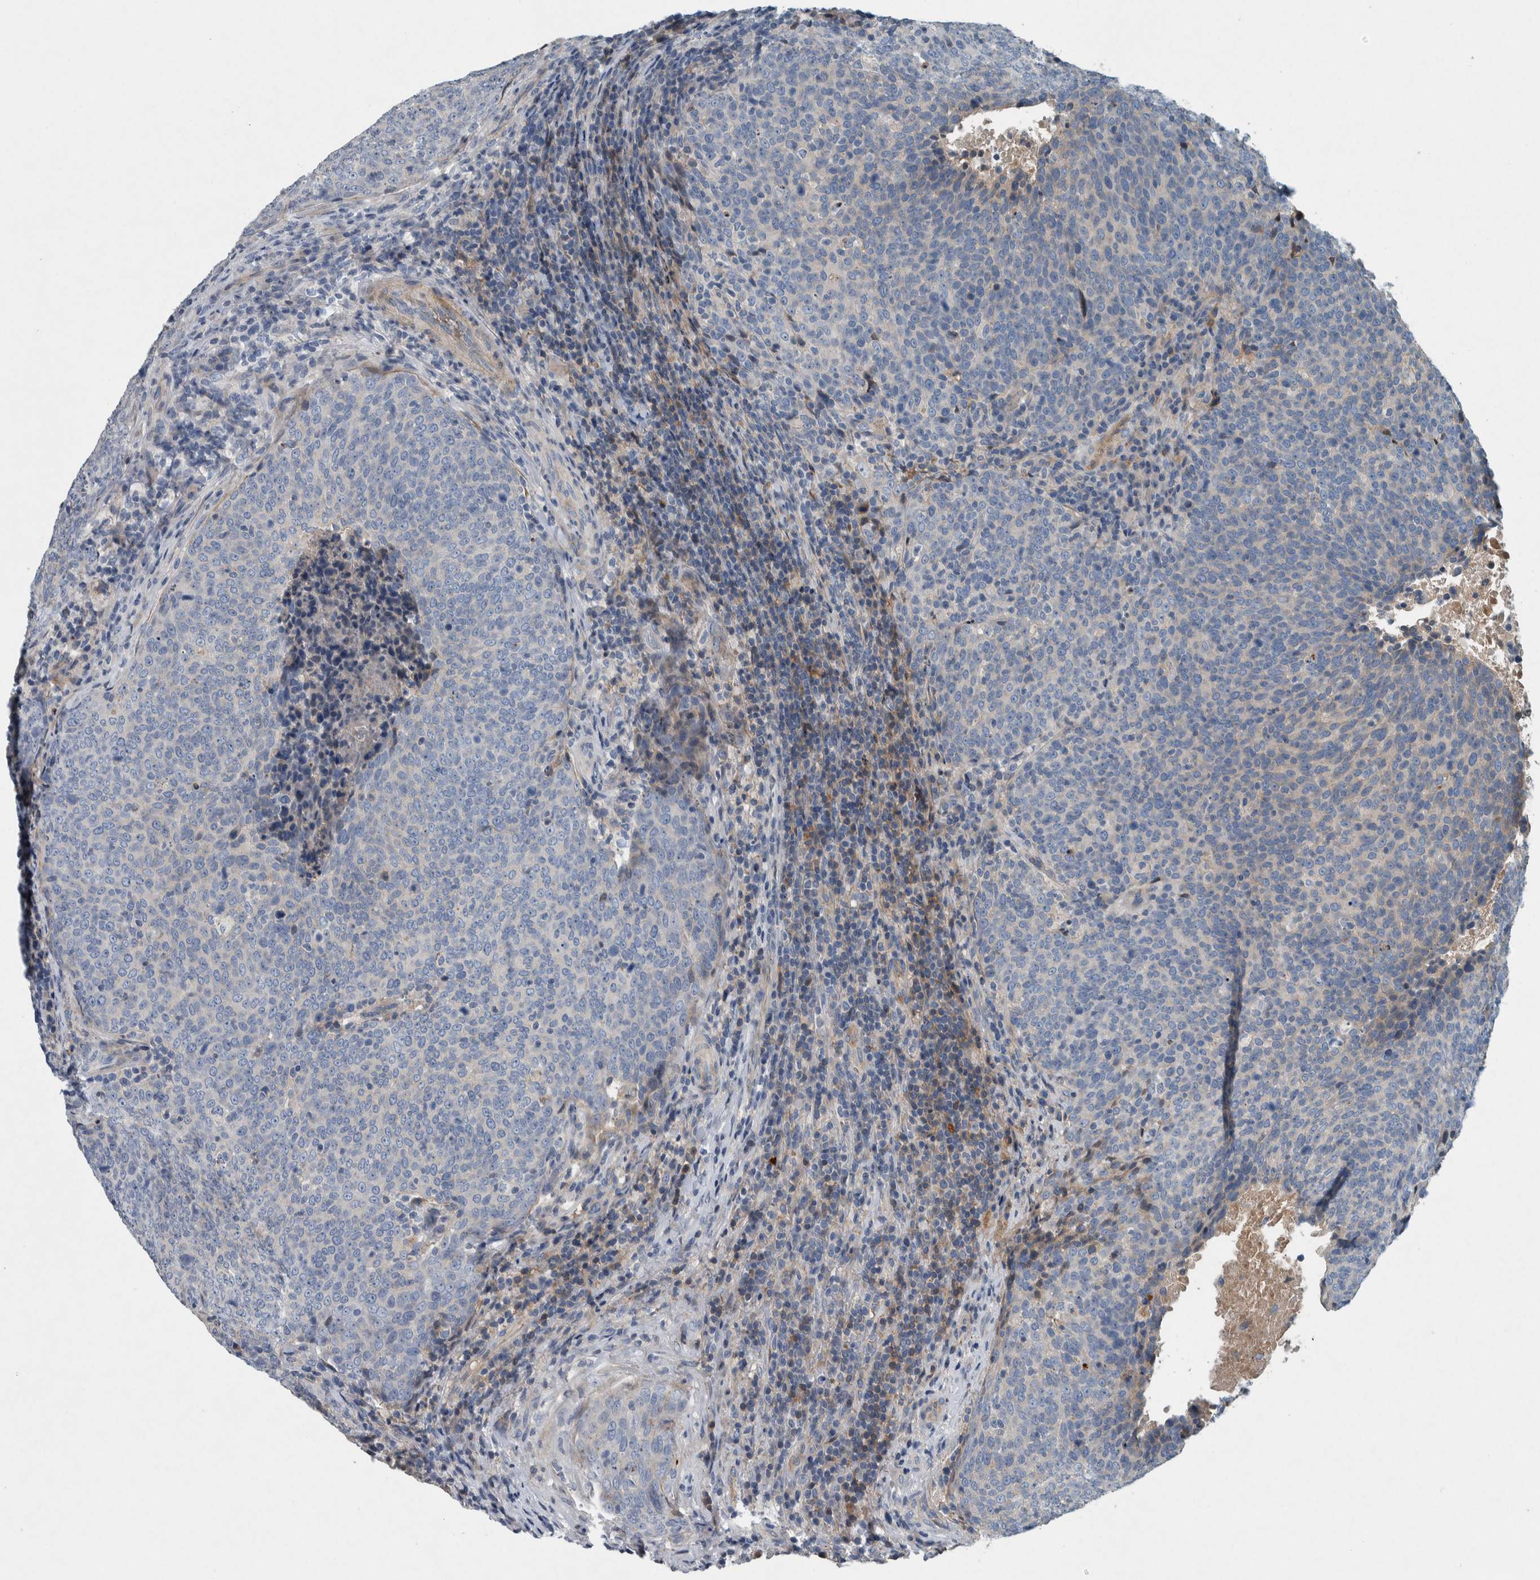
{"staining": {"intensity": "negative", "quantity": "none", "location": "none"}, "tissue": "head and neck cancer", "cell_type": "Tumor cells", "image_type": "cancer", "snomed": [{"axis": "morphology", "description": "Squamous cell carcinoma, NOS"}, {"axis": "morphology", "description": "Squamous cell carcinoma, metastatic, NOS"}, {"axis": "topography", "description": "Lymph node"}, {"axis": "topography", "description": "Head-Neck"}], "caption": "DAB immunohistochemical staining of human head and neck squamous cell carcinoma shows no significant expression in tumor cells. (DAB immunohistochemistry (IHC) with hematoxylin counter stain).", "gene": "SERPINC1", "patient": {"sex": "male", "age": 62}}